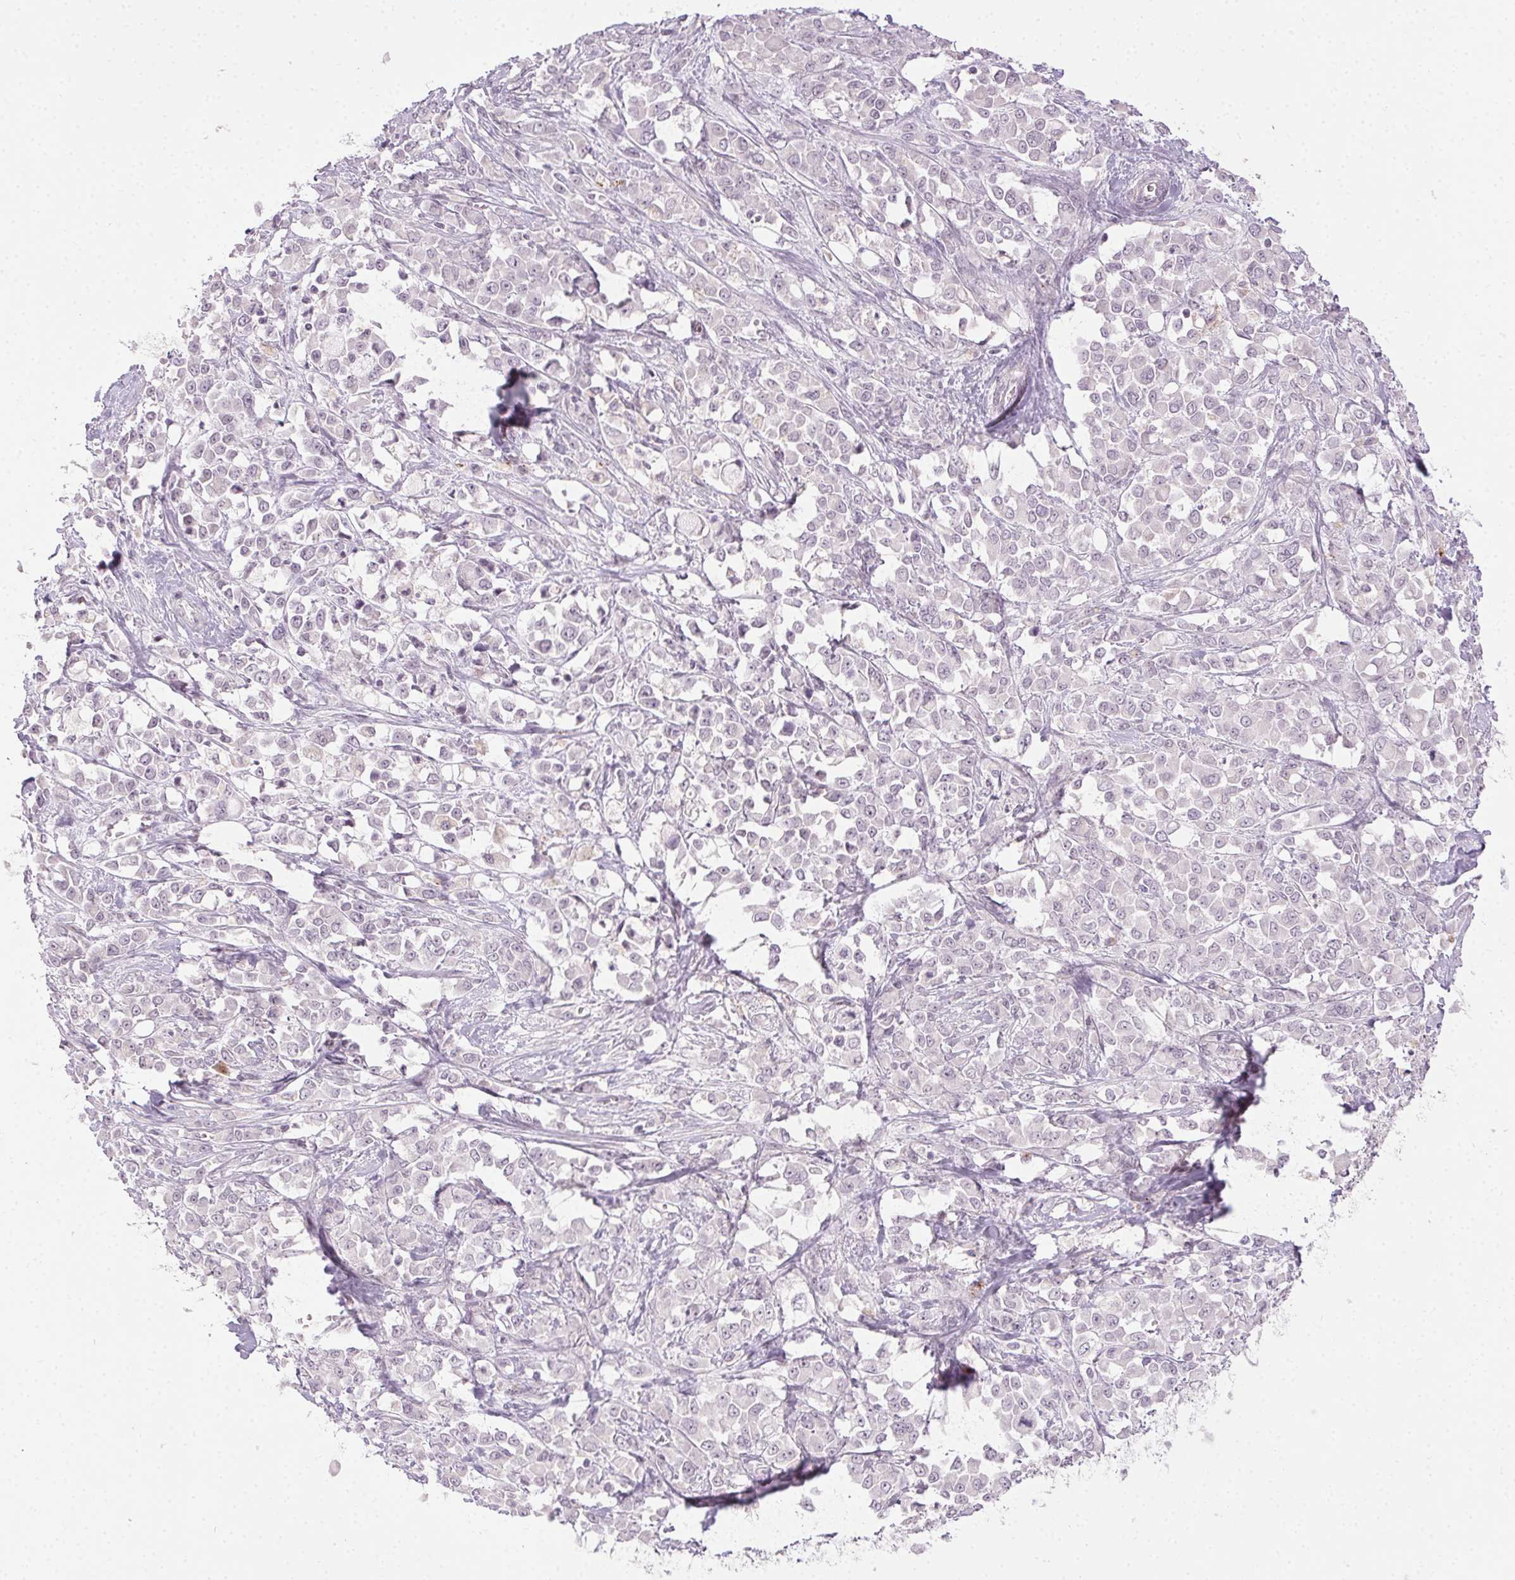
{"staining": {"intensity": "weak", "quantity": ">75%", "location": "nuclear"}, "tissue": "stomach cancer", "cell_type": "Tumor cells", "image_type": "cancer", "snomed": [{"axis": "morphology", "description": "Adenocarcinoma, NOS"}, {"axis": "topography", "description": "Stomach"}], "caption": "Adenocarcinoma (stomach) stained with a protein marker reveals weak staining in tumor cells.", "gene": "FAM168A", "patient": {"sex": "female", "age": 76}}